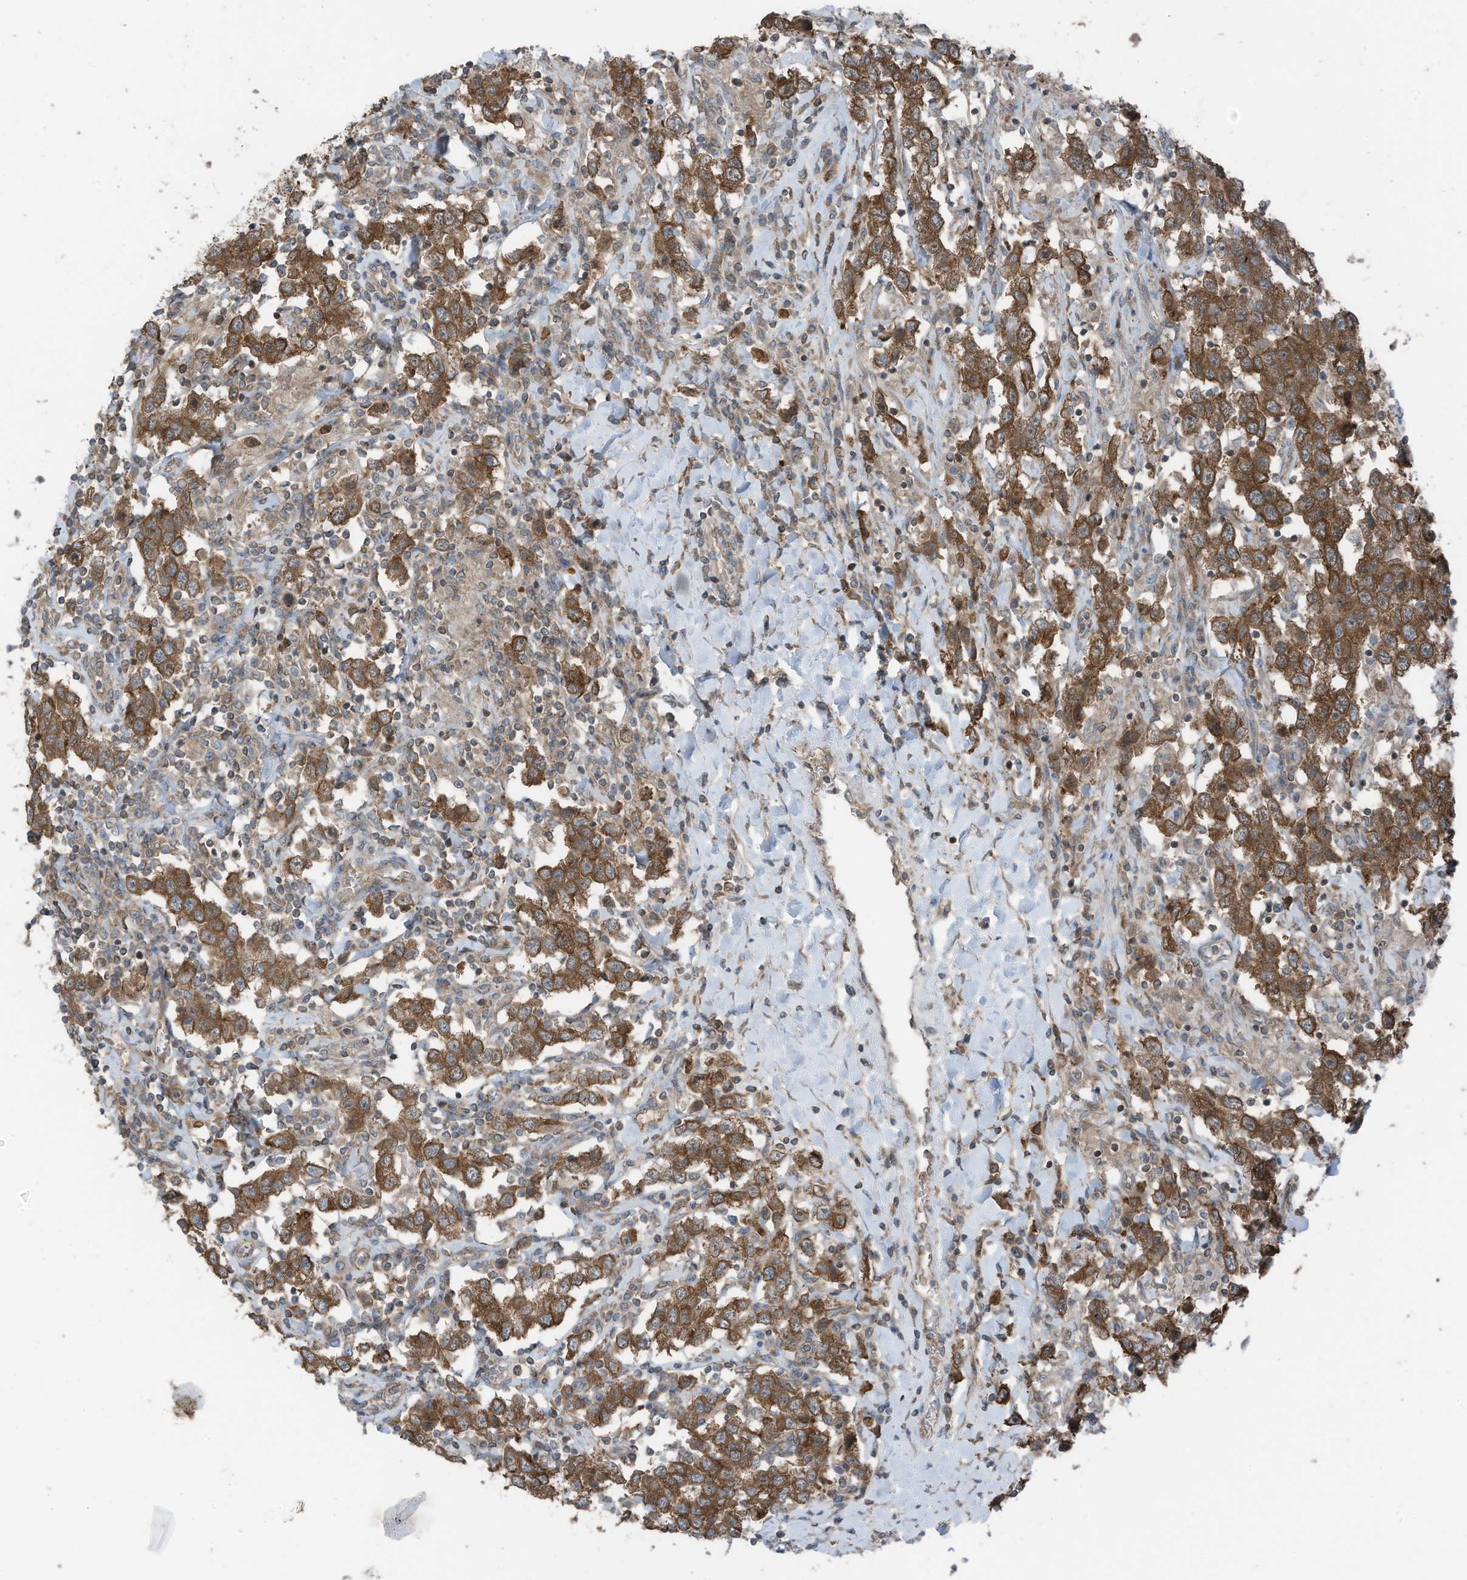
{"staining": {"intensity": "strong", "quantity": ">75%", "location": "cytoplasmic/membranous"}, "tissue": "testis cancer", "cell_type": "Tumor cells", "image_type": "cancer", "snomed": [{"axis": "morphology", "description": "Seminoma, NOS"}, {"axis": "topography", "description": "Testis"}], "caption": "A high-resolution photomicrograph shows immunohistochemistry (IHC) staining of testis cancer (seminoma), which reveals strong cytoplasmic/membranous positivity in about >75% of tumor cells.", "gene": "TXNDC9", "patient": {"sex": "male", "age": 41}}